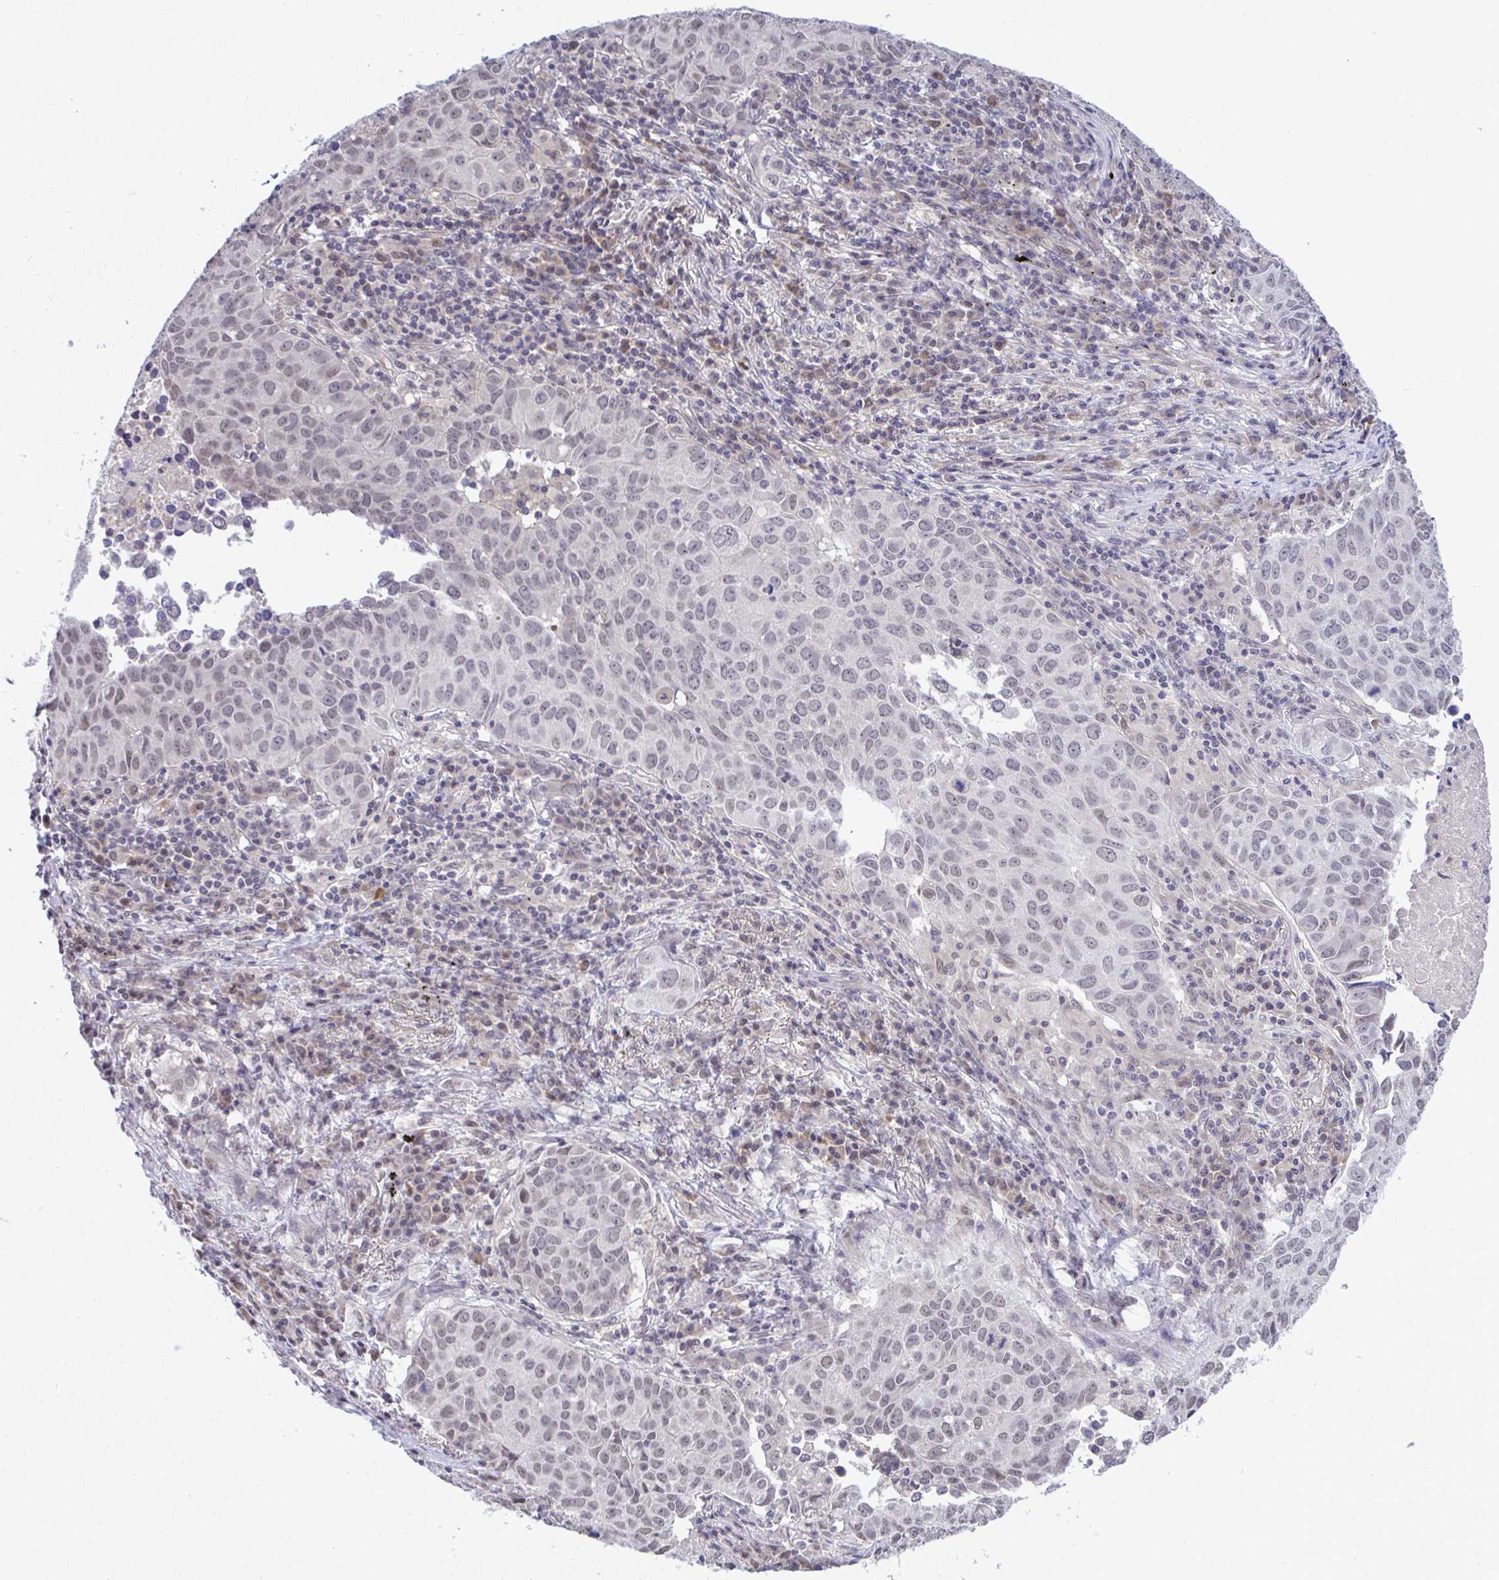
{"staining": {"intensity": "weak", "quantity": "25%-75%", "location": "nuclear"}, "tissue": "lung cancer", "cell_type": "Tumor cells", "image_type": "cancer", "snomed": [{"axis": "morphology", "description": "Adenocarcinoma, NOS"}, {"axis": "topography", "description": "Lung"}], "caption": "Weak nuclear staining is identified in about 25%-75% of tumor cells in adenocarcinoma (lung).", "gene": "C9orf64", "patient": {"sex": "female", "age": 50}}